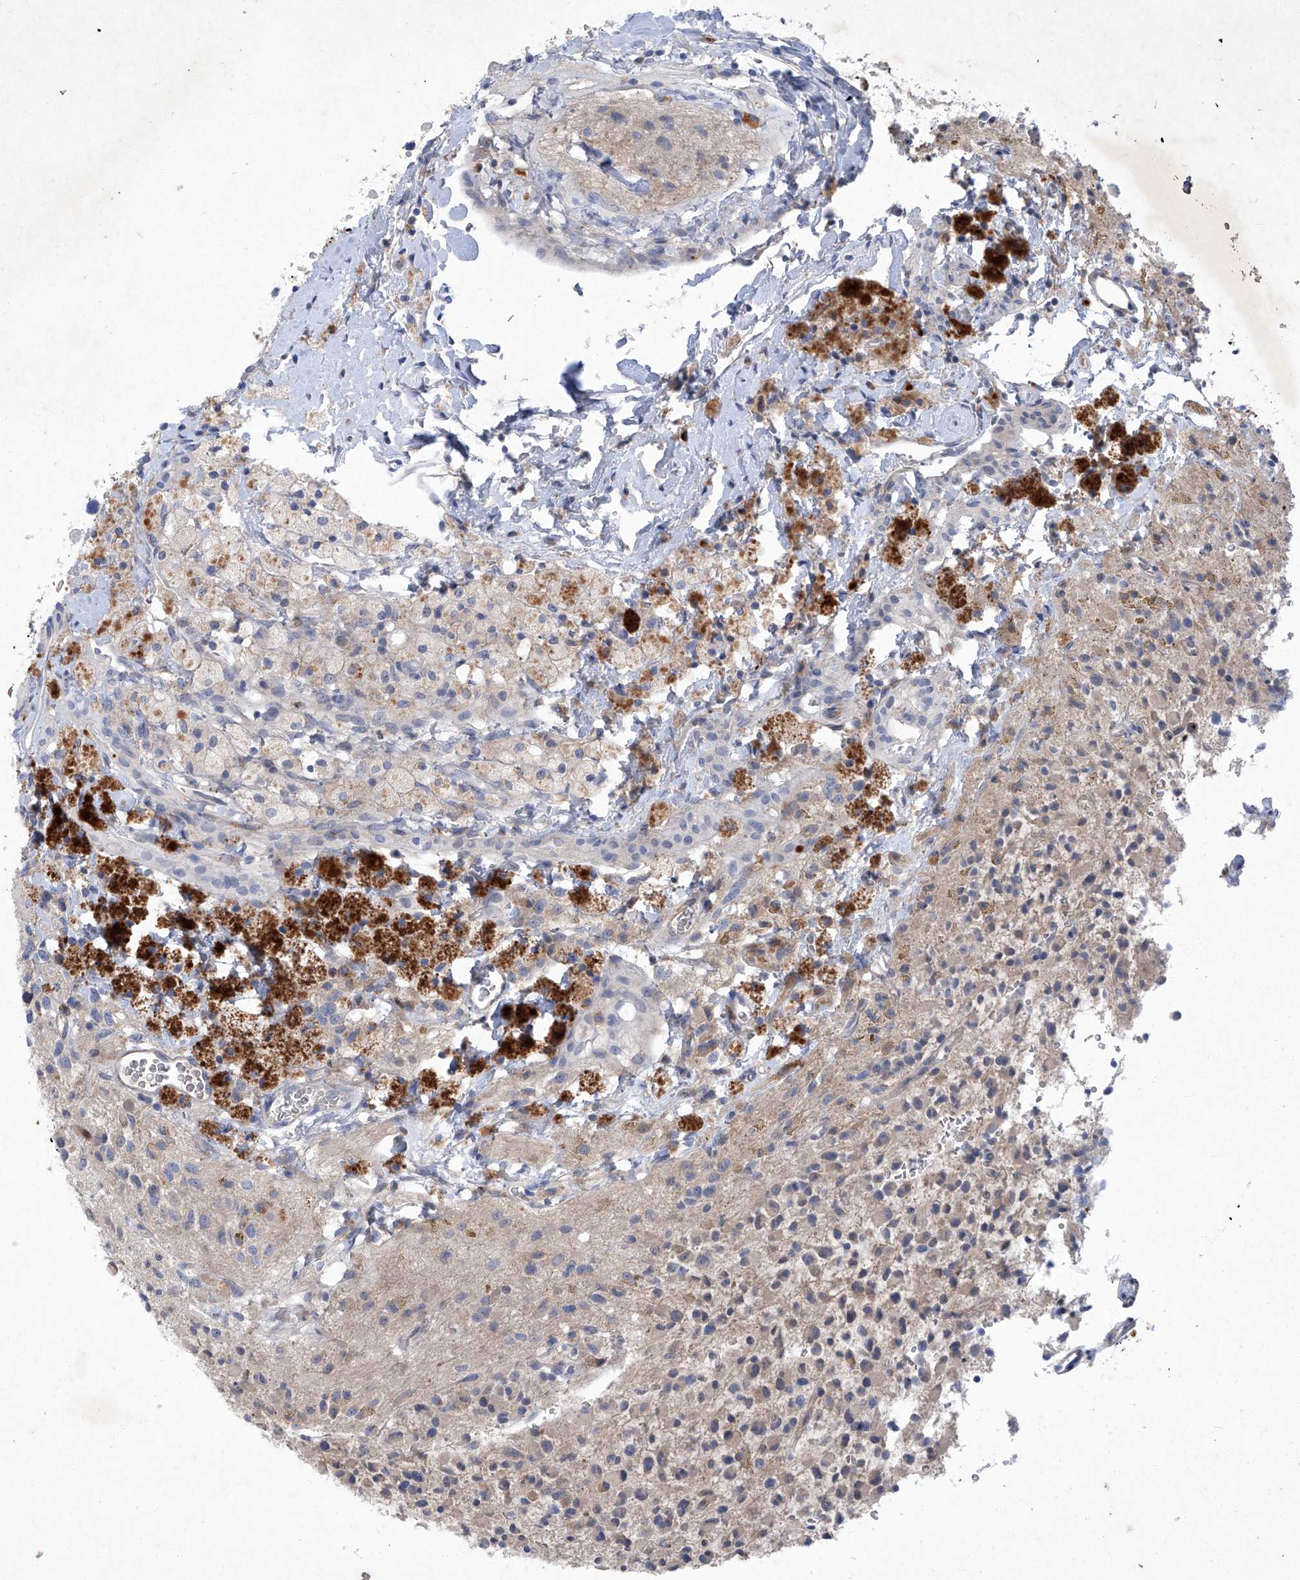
{"staining": {"intensity": "weak", "quantity": "25%-75%", "location": "cytoplasmic/membranous"}, "tissue": "glioma", "cell_type": "Tumor cells", "image_type": "cancer", "snomed": [{"axis": "morphology", "description": "Glioma, malignant, High grade"}, {"axis": "topography", "description": "Brain"}], "caption": "Glioma was stained to show a protein in brown. There is low levels of weak cytoplasmic/membranous expression in approximately 25%-75% of tumor cells. The protein is shown in brown color, while the nuclei are stained blue.", "gene": "SBK2", "patient": {"sex": "male", "age": 34}}